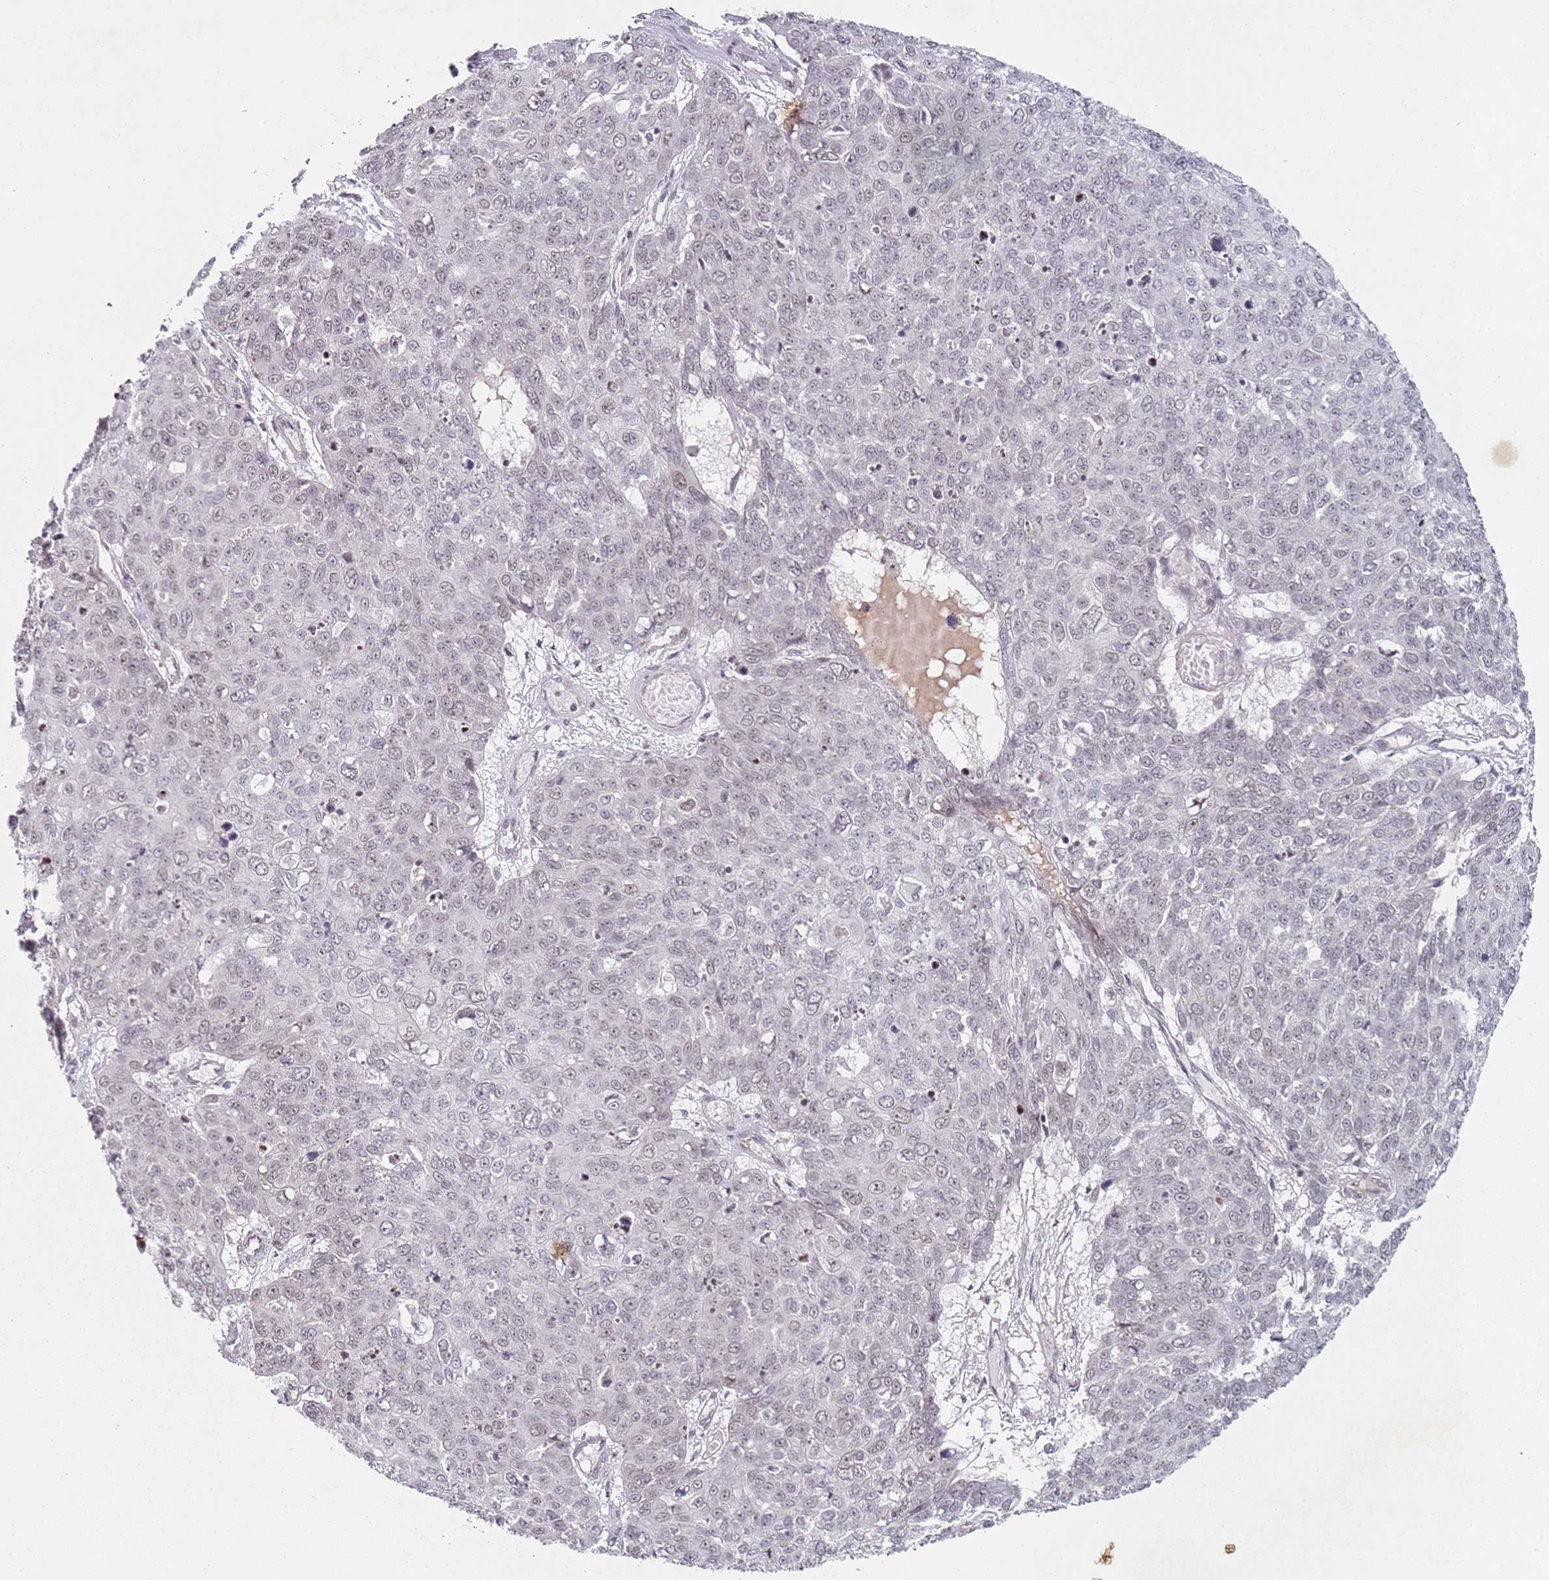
{"staining": {"intensity": "weak", "quantity": "25%-75%", "location": "nuclear"}, "tissue": "skin cancer", "cell_type": "Tumor cells", "image_type": "cancer", "snomed": [{"axis": "morphology", "description": "Squamous cell carcinoma, NOS"}, {"axis": "topography", "description": "Skin"}], "caption": "The immunohistochemical stain shows weak nuclear positivity in tumor cells of skin squamous cell carcinoma tissue. The protein is shown in brown color, while the nuclei are stained blue.", "gene": "ATF6B", "patient": {"sex": "male", "age": 71}}